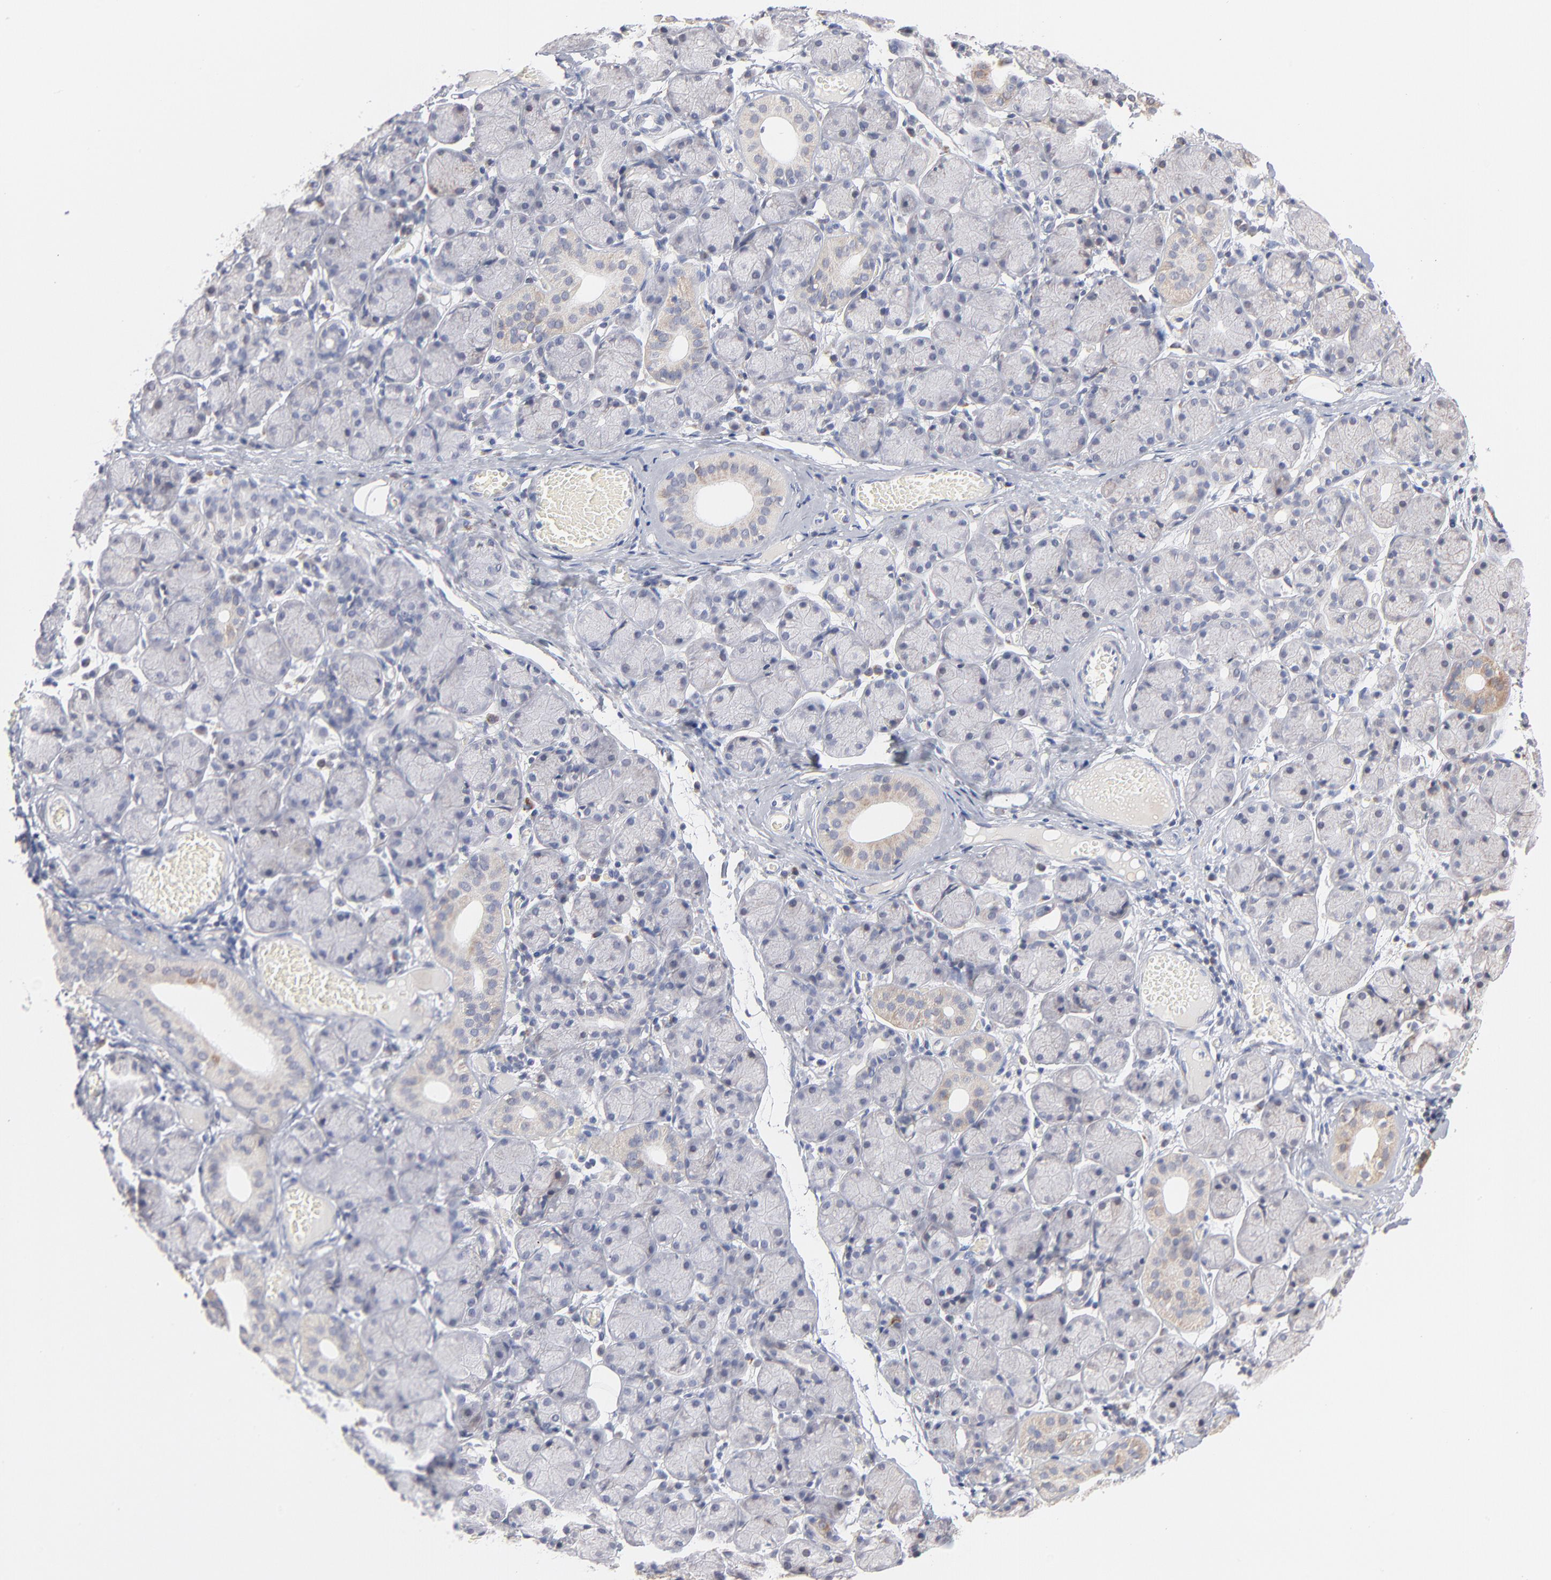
{"staining": {"intensity": "negative", "quantity": "none", "location": "none"}, "tissue": "salivary gland", "cell_type": "Glandular cells", "image_type": "normal", "snomed": [{"axis": "morphology", "description": "Normal tissue, NOS"}, {"axis": "topography", "description": "Salivary gland"}], "caption": "DAB immunohistochemical staining of normal human salivary gland demonstrates no significant staining in glandular cells.", "gene": "MRPL58", "patient": {"sex": "female", "age": 24}}